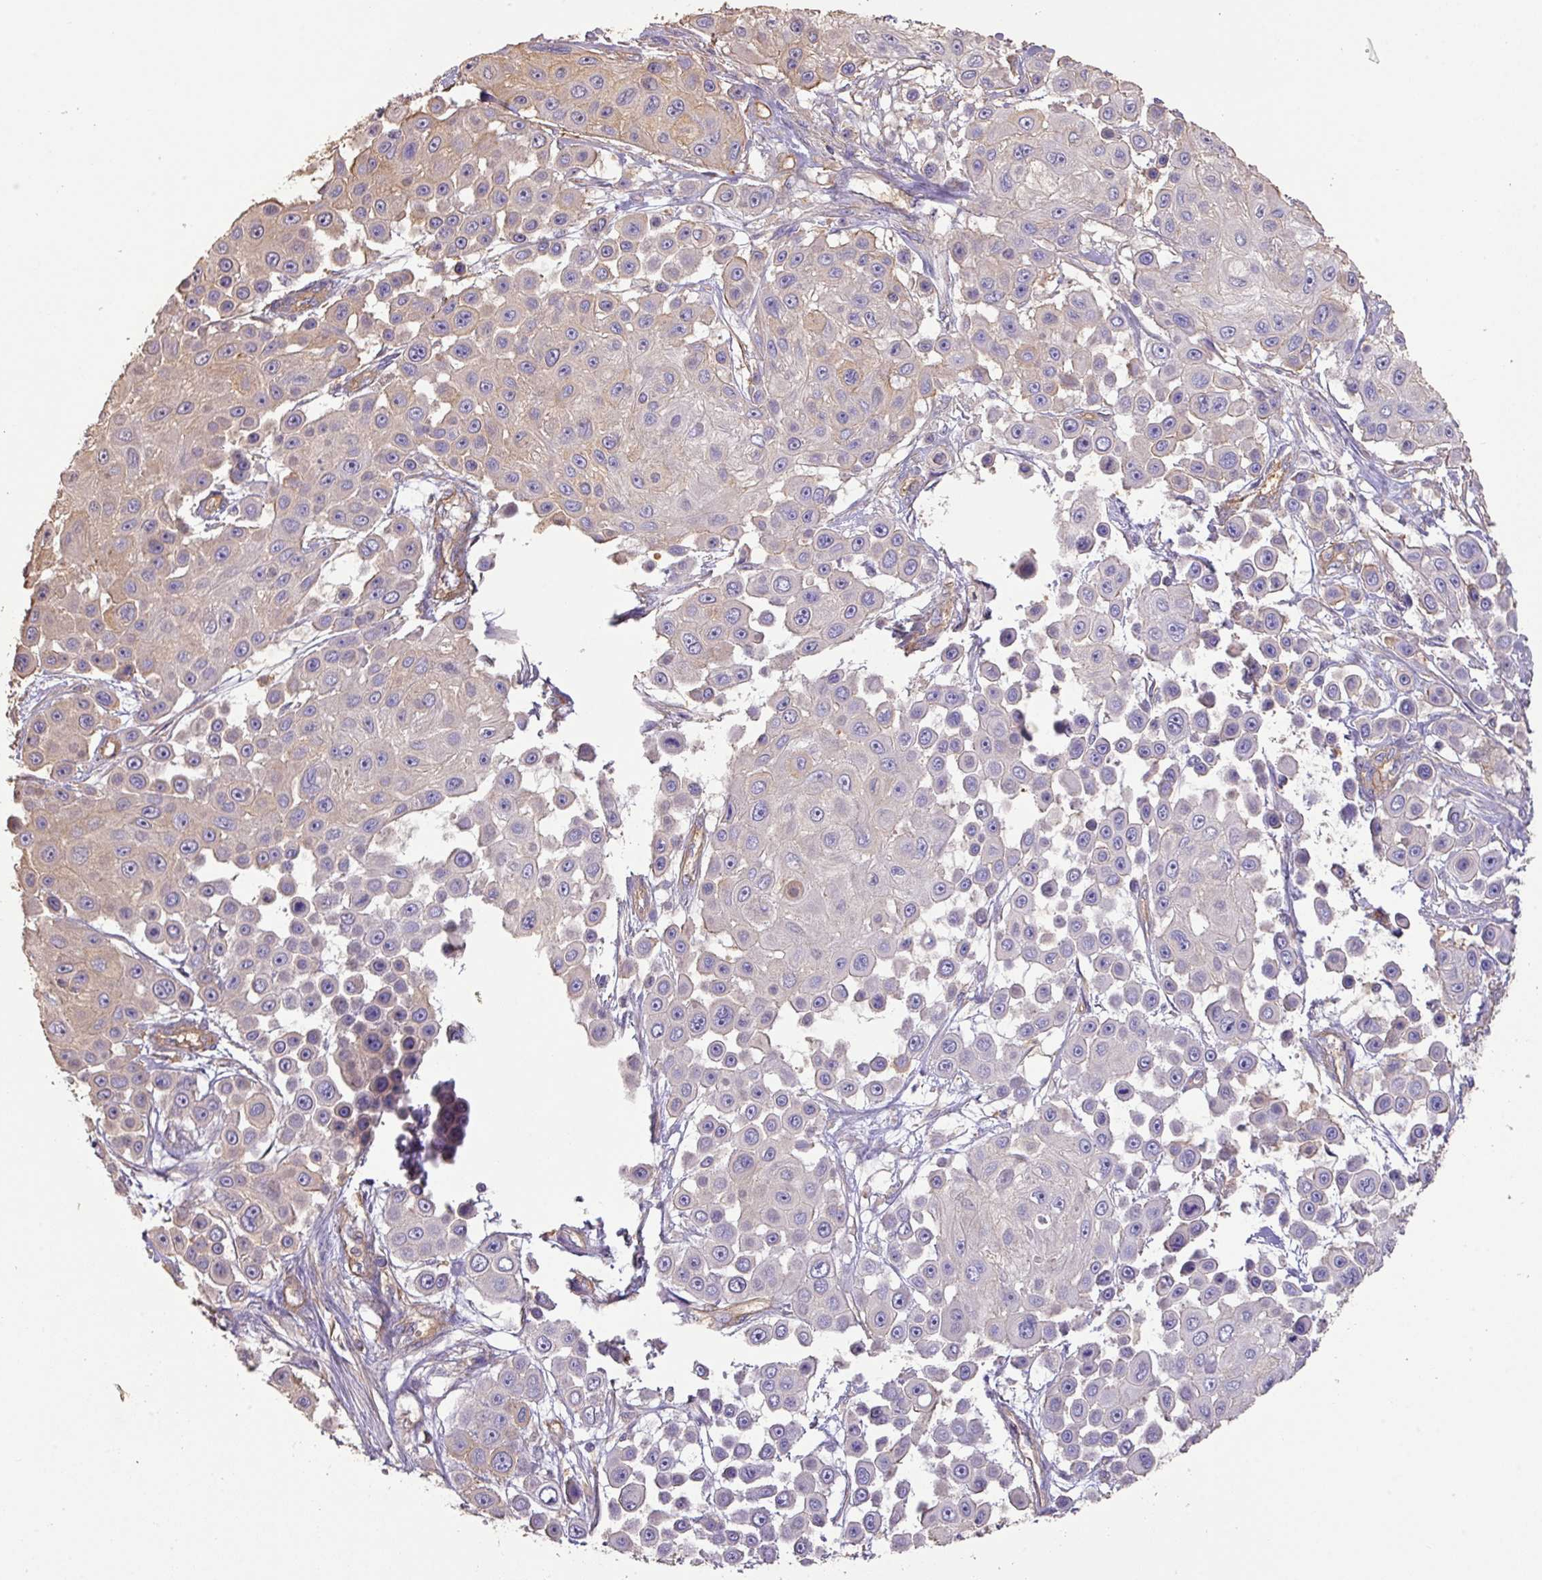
{"staining": {"intensity": "negative", "quantity": "none", "location": "none"}, "tissue": "skin cancer", "cell_type": "Tumor cells", "image_type": "cancer", "snomed": [{"axis": "morphology", "description": "Squamous cell carcinoma, NOS"}, {"axis": "topography", "description": "Skin"}], "caption": "Tumor cells are negative for protein expression in human skin cancer.", "gene": "CALML4", "patient": {"sex": "male", "age": 67}}